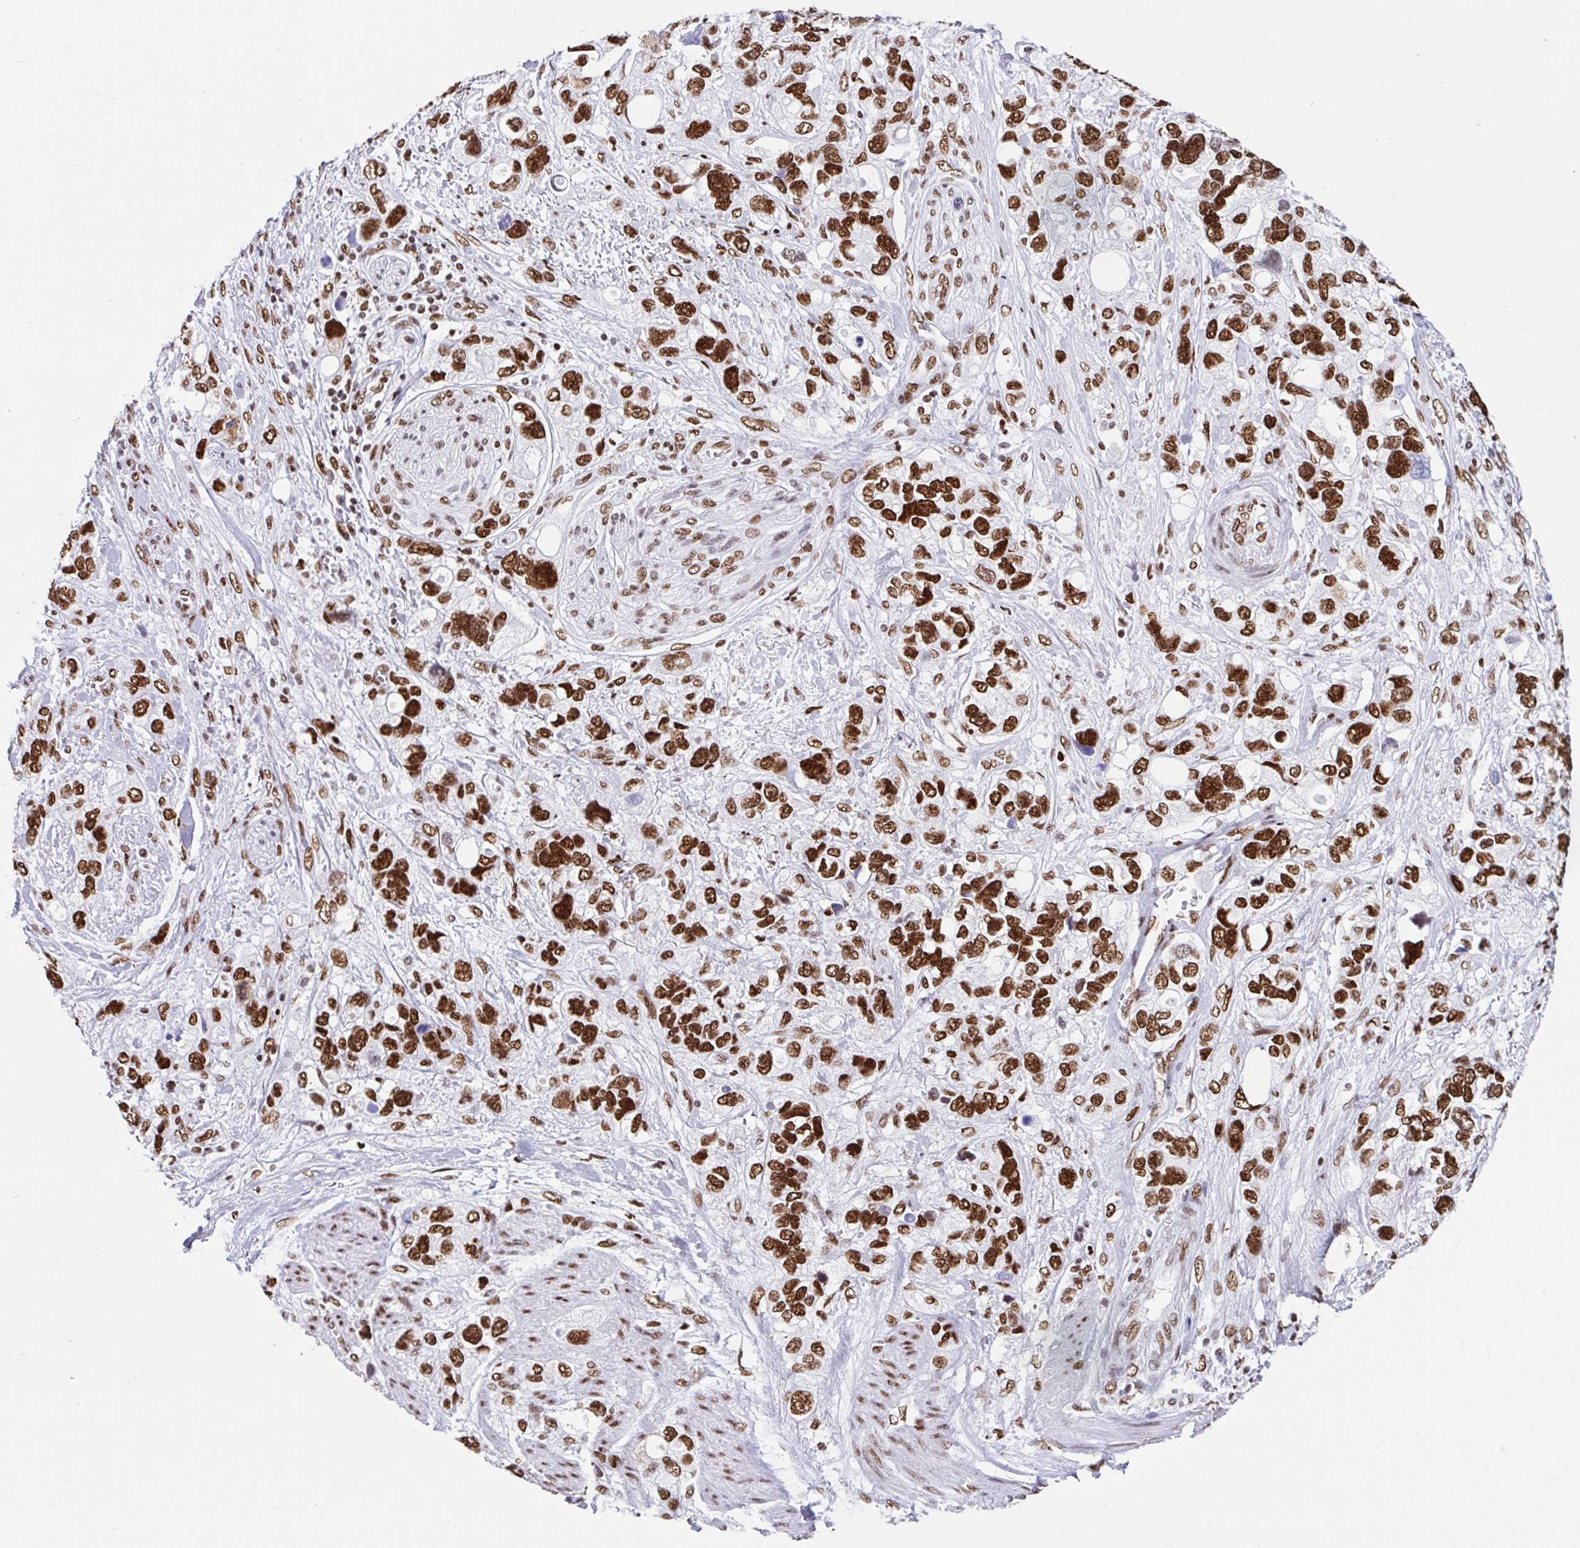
{"staining": {"intensity": "strong", "quantity": ">75%", "location": "nuclear"}, "tissue": "stomach cancer", "cell_type": "Tumor cells", "image_type": "cancer", "snomed": [{"axis": "morphology", "description": "Adenocarcinoma, NOS"}, {"axis": "topography", "description": "Stomach, upper"}], "caption": "Strong nuclear staining is identified in approximately >75% of tumor cells in stomach cancer. (Brightfield microscopy of DAB IHC at high magnification).", "gene": "KHDRBS1", "patient": {"sex": "female", "age": 81}}